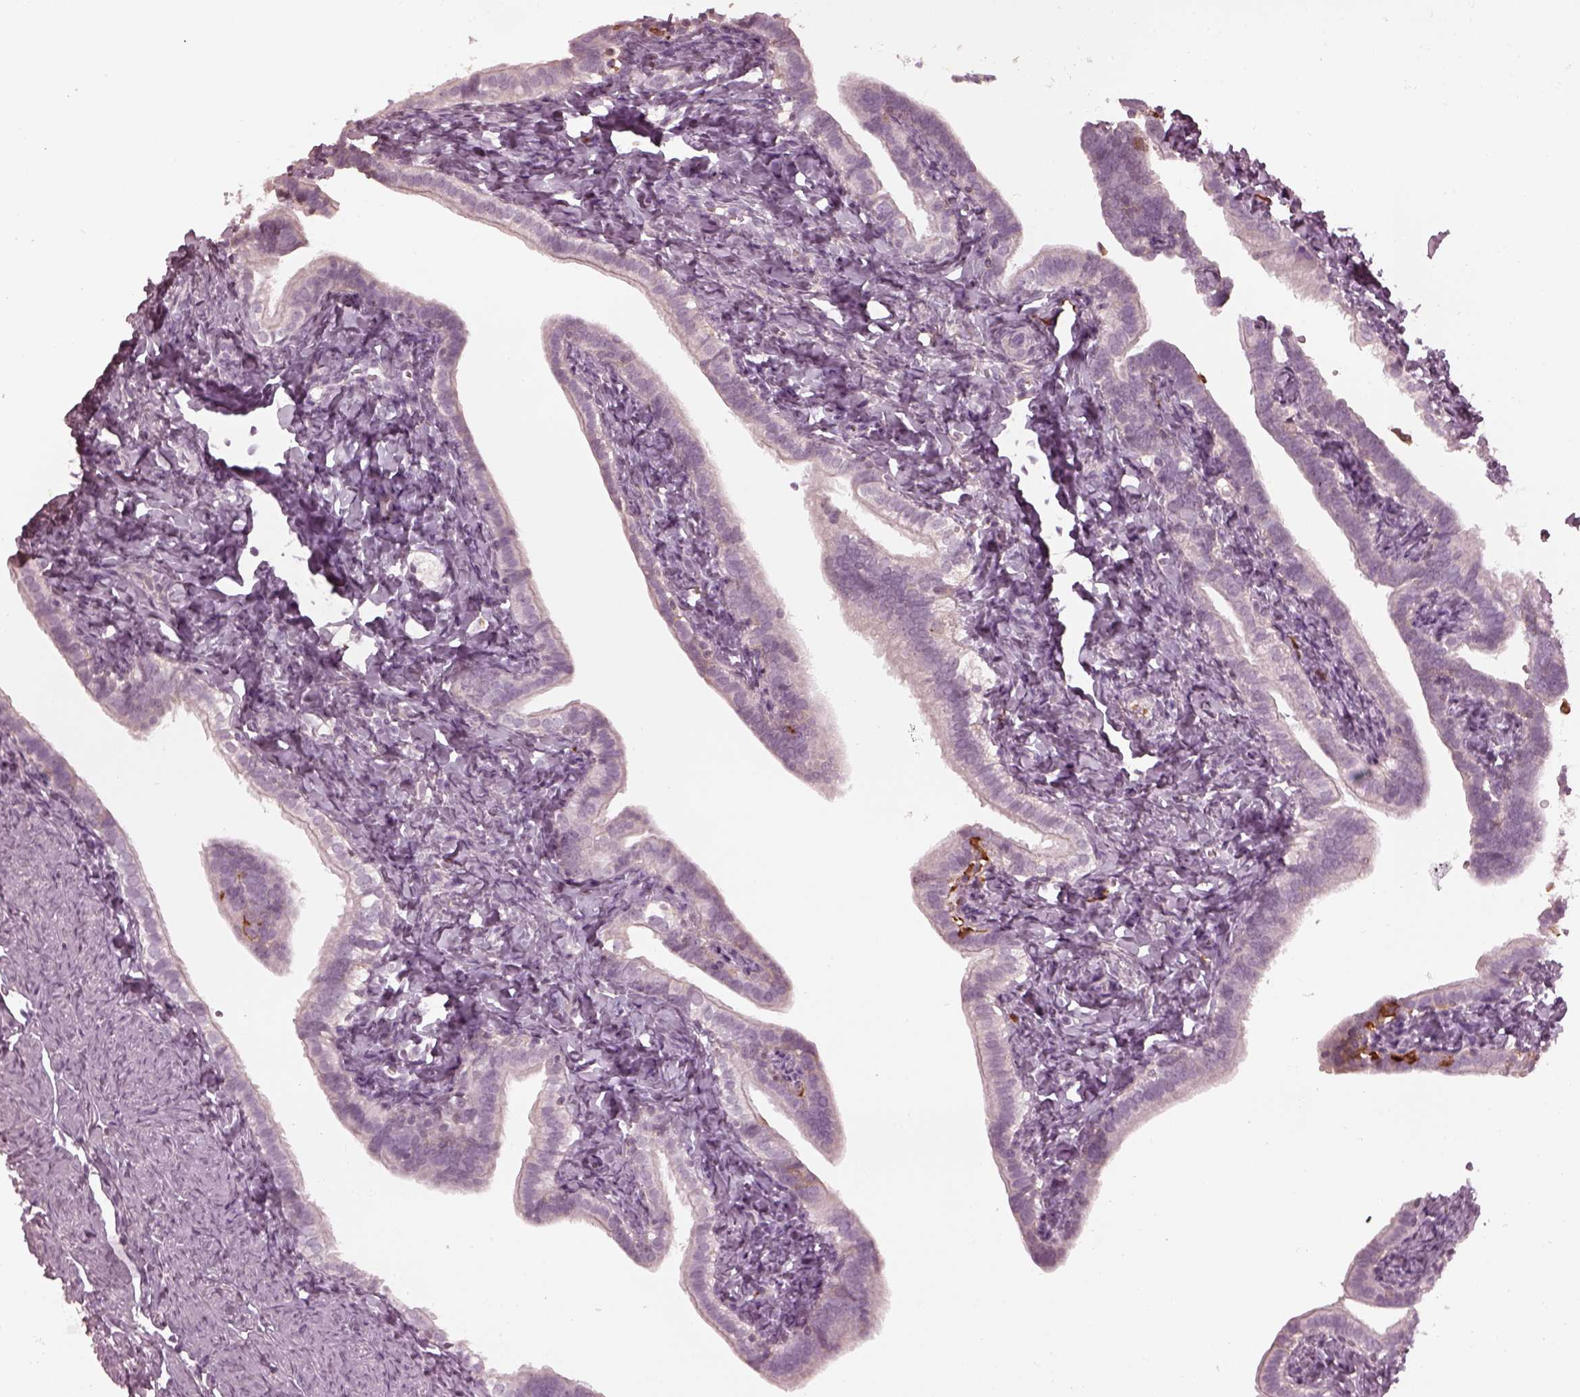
{"staining": {"intensity": "negative", "quantity": "none", "location": "none"}, "tissue": "fallopian tube", "cell_type": "Glandular cells", "image_type": "normal", "snomed": [{"axis": "morphology", "description": "Normal tissue, NOS"}, {"axis": "topography", "description": "Fallopian tube"}], "caption": "Unremarkable fallopian tube was stained to show a protein in brown. There is no significant expression in glandular cells.", "gene": "PSTPIP2", "patient": {"sex": "female", "age": 41}}